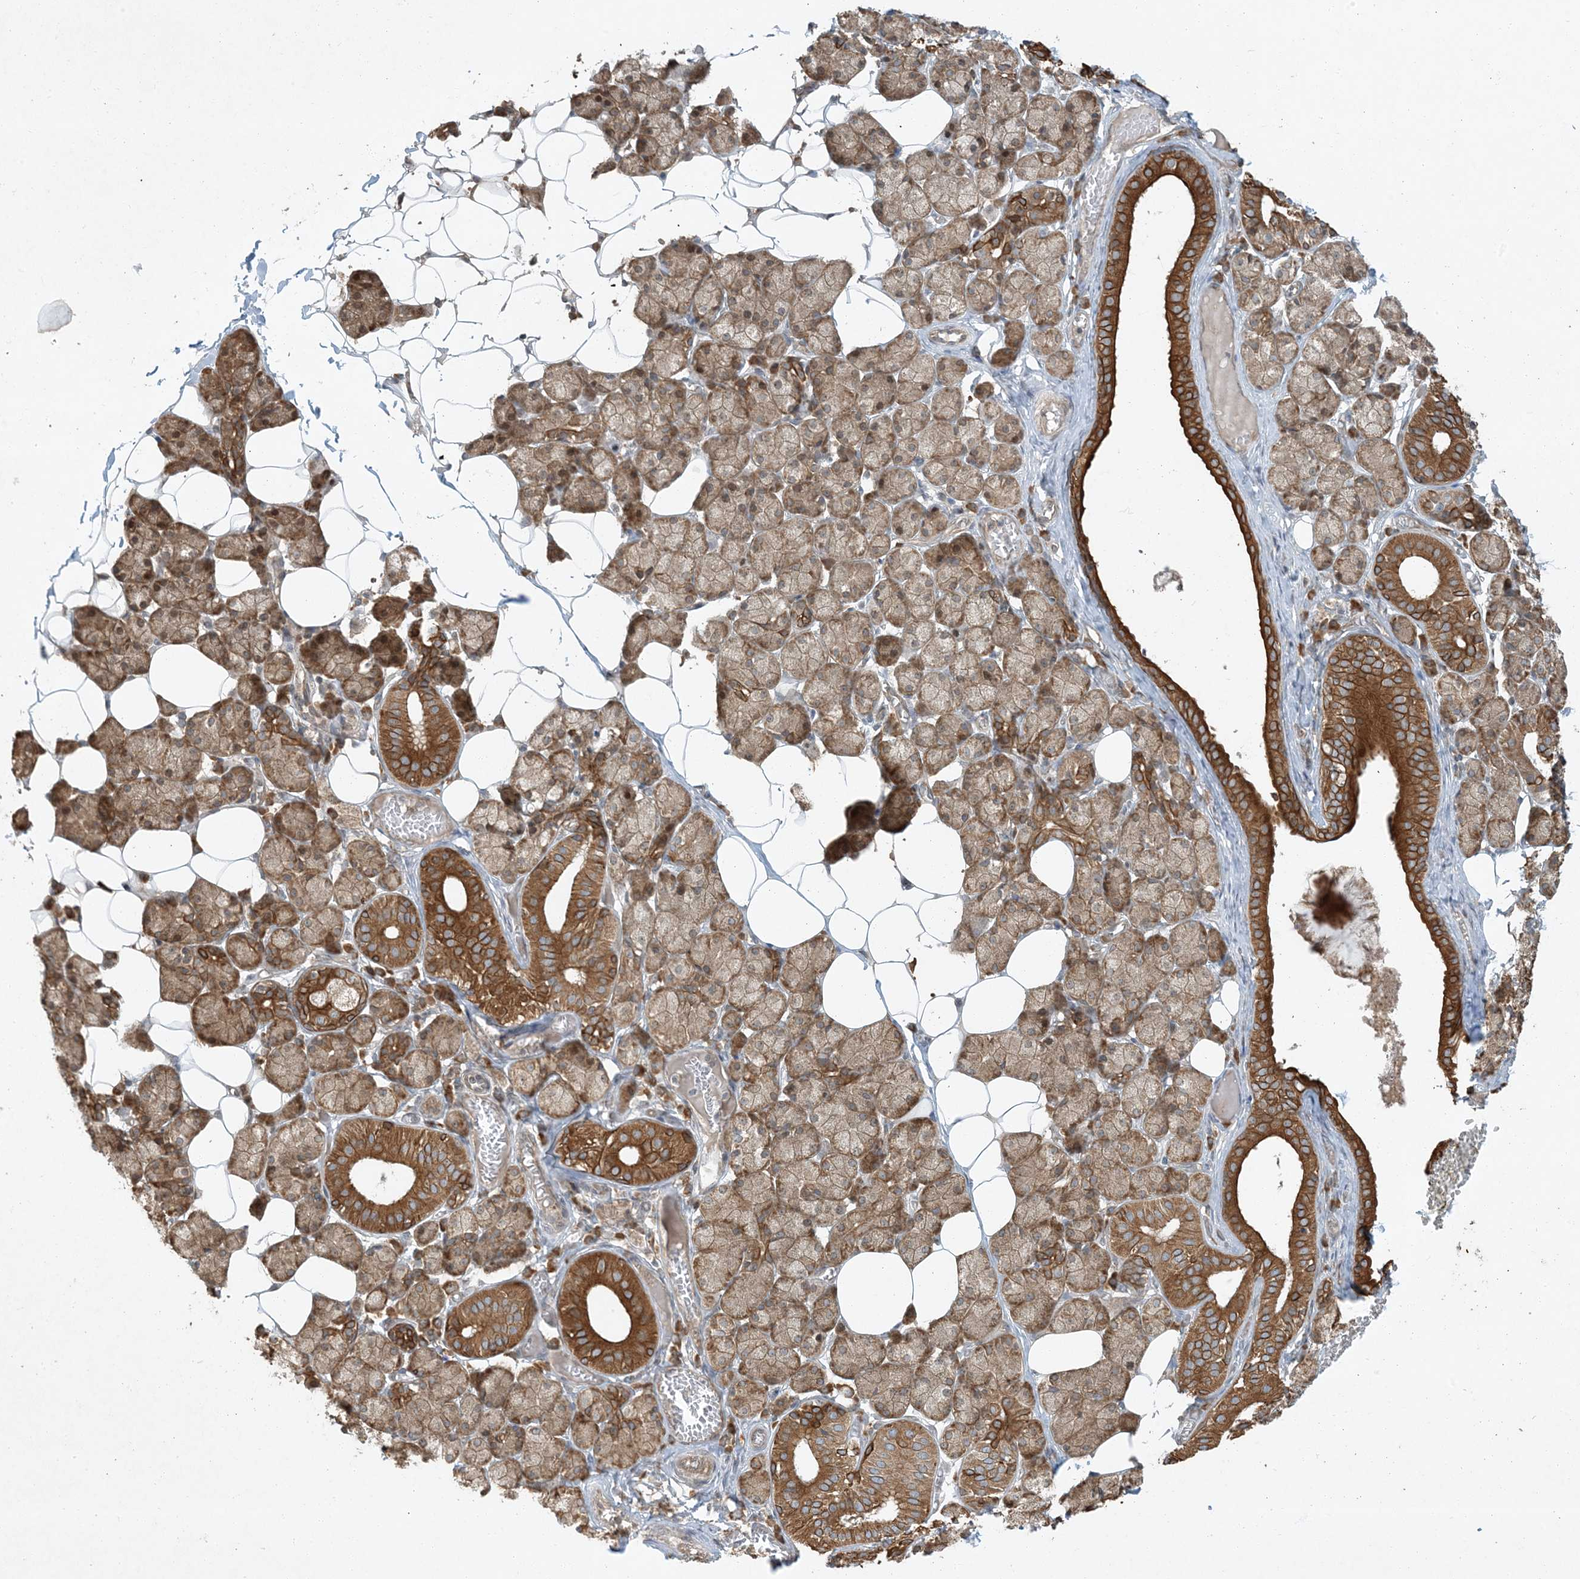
{"staining": {"intensity": "moderate", "quantity": ">75%", "location": "cytoplasmic/membranous"}, "tissue": "salivary gland", "cell_type": "Glandular cells", "image_type": "normal", "snomed": [{"axis": "morphology", "description": "Normal tissue, NOS"}, {"axis": "topography", "description": "Salivary gland"}], "caption": "Unremarkable salivary gland was stained to show a protein in brown. There is medium levels of moderate cytoplasmic/membranous expression in approximately >75% of glandular cells. Nuclei are stained in blue.", "gene": "COMMD8", "patient": {"sex": "female", "age": 33}}